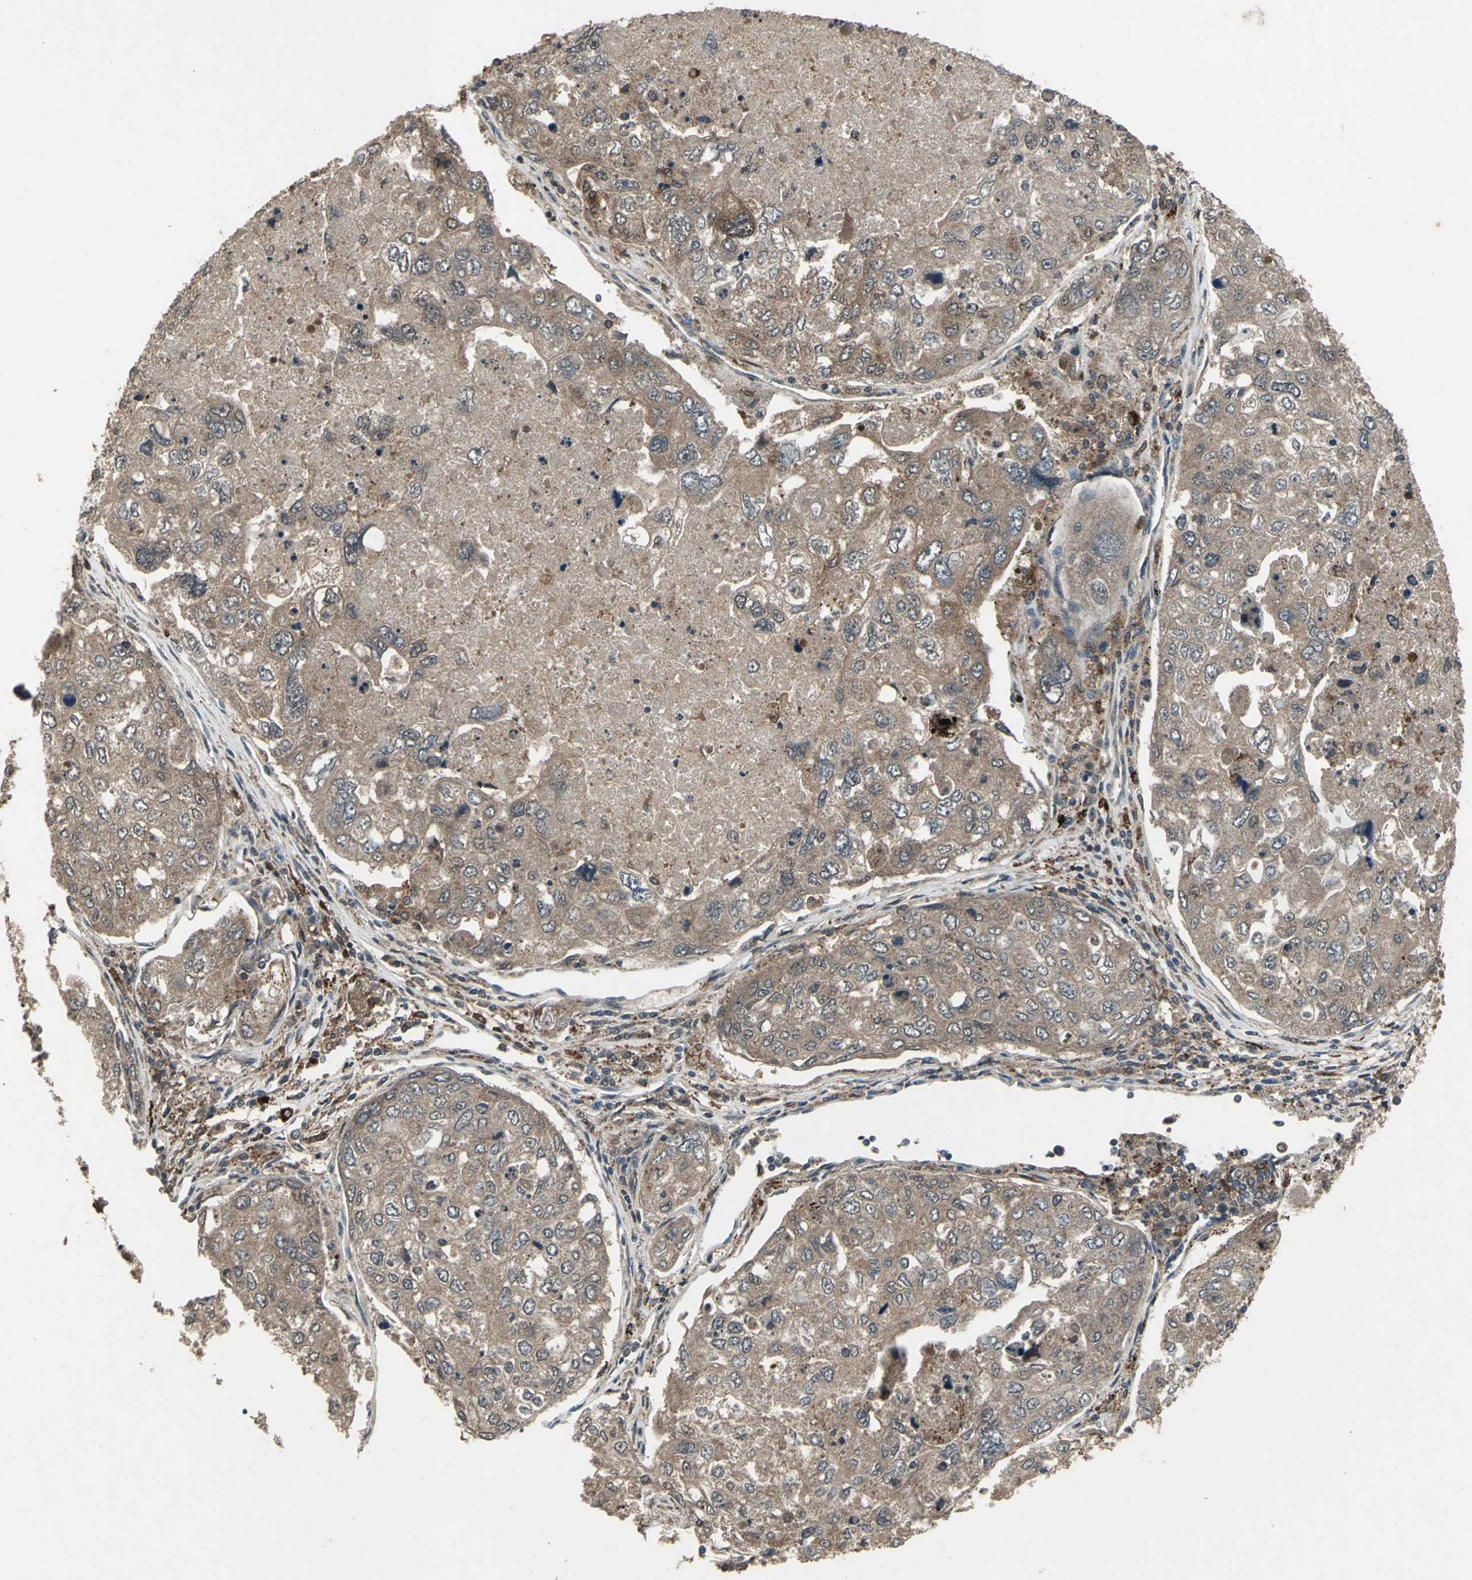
{"staining": {"intensity": "weak", "quantity": ">75%", "location": "cytoplasmic/membranous"}, "tissue": "urothelial cancer", "cell_type": "Tumor cells", "image_type": "cancer", "snomed": [{"axis": "morphology", "description": "Urothelial carcinoma, High grade"}, {"axis": "topography", "description": "Lymph node"}, {"axis": "topography", "description": "Urinary bladder"}], "caption": "This is a micrograph of immunohistochemistry staining of high-grade urothelial carcinoma, which shows weak positivity in the cytoplasmic/membranous of tumor cells.", "gene": "PYCARD", "patient": {"sex": "male", "age": 51}}